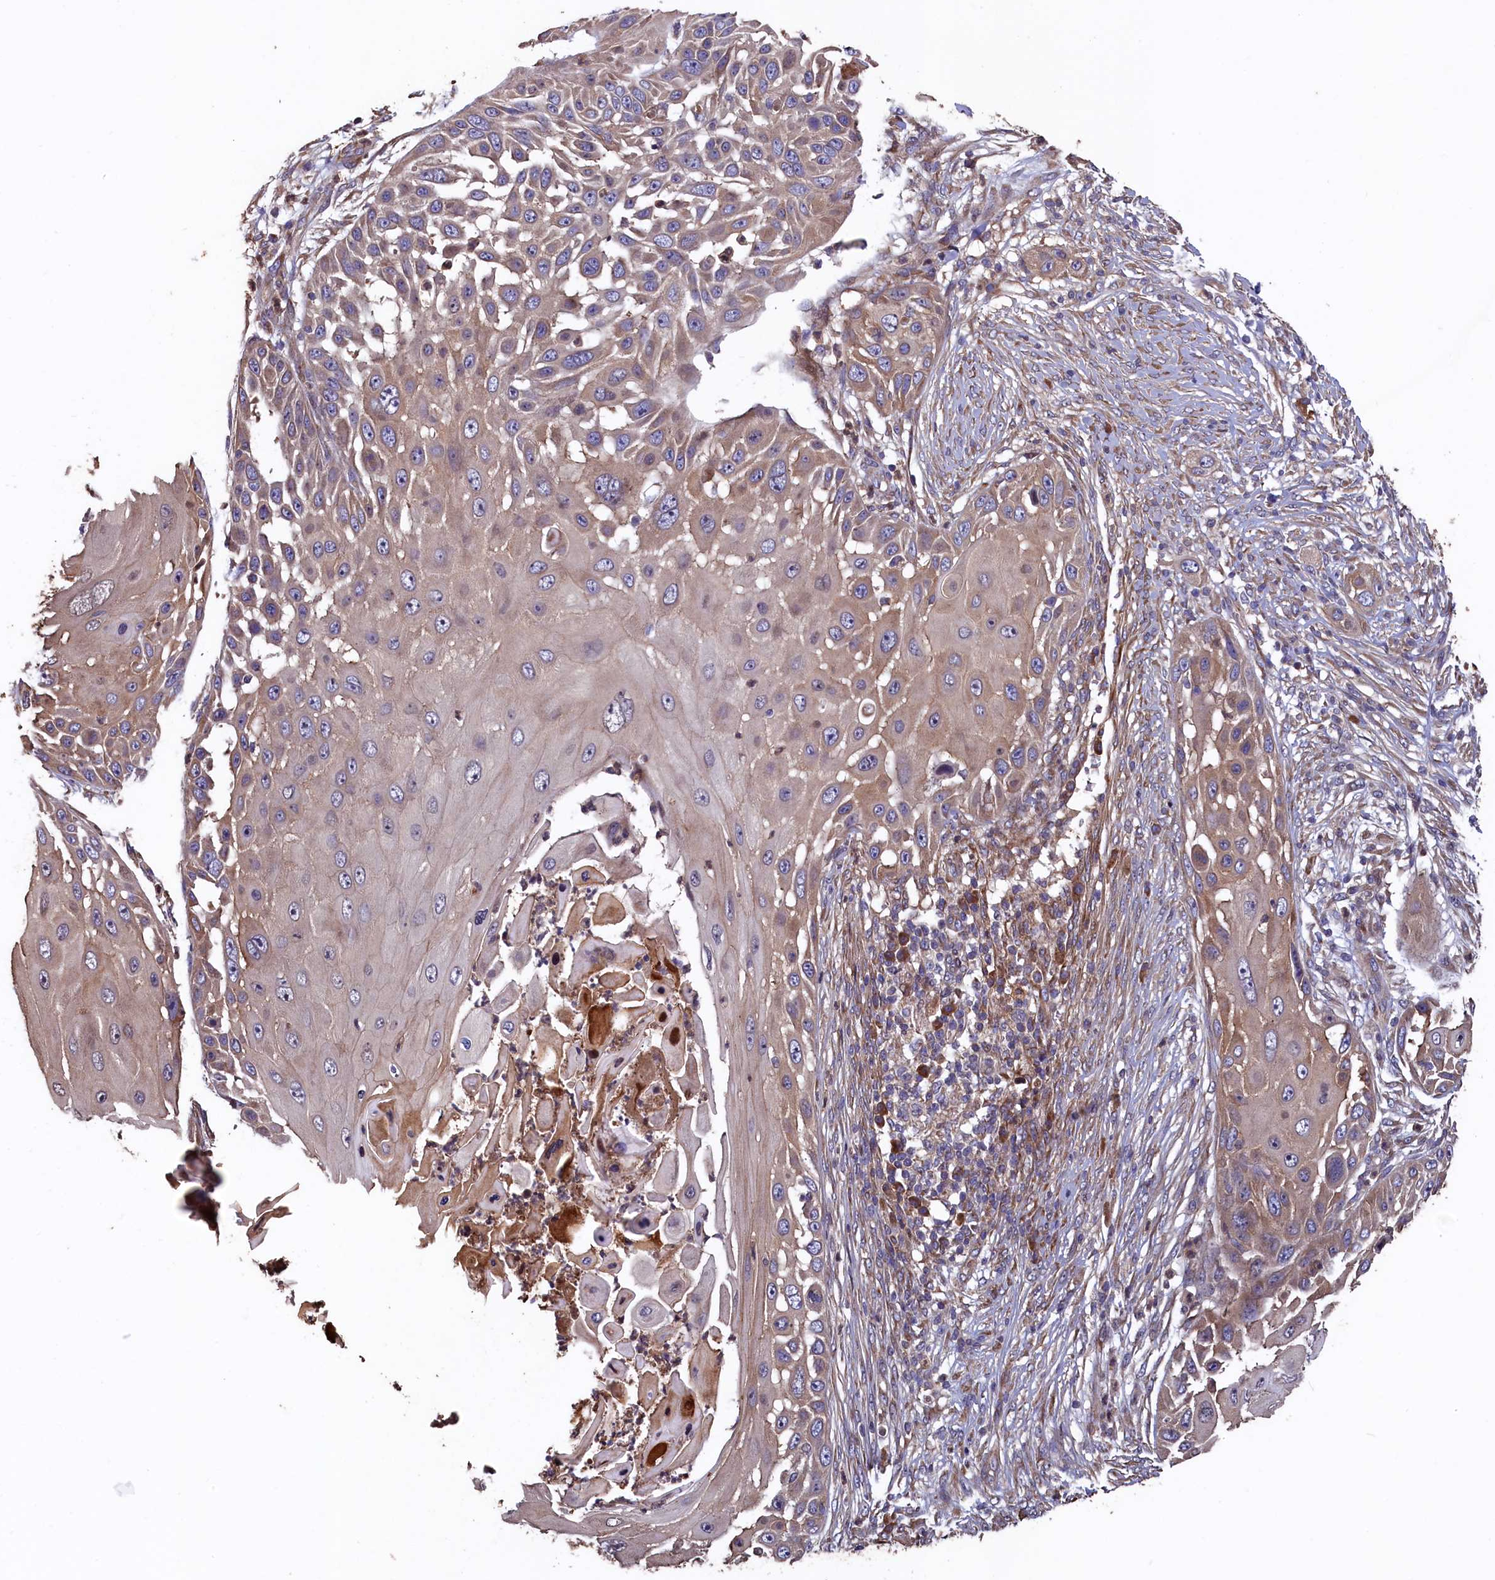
{"staining": {"intensity": "weak", "quantity": "25%-75%", "location": "cytoplasmic/membranous"}, "tissue": "skin cancer", "cell_type": "Tumor cells", "image_type": "cancer", "snomed": [{"axis": "morphology", "description": "Squamous cell carcinoma, NOS"}, {"axis": "topography", "description": "Skin"}], "caption": "Squamous cell carcinoma (skin) stained with a protein marker reveals weak staining in tumor cells.", "gene": "GREB1L", "patient": {"sex": "female", "age": 44}}